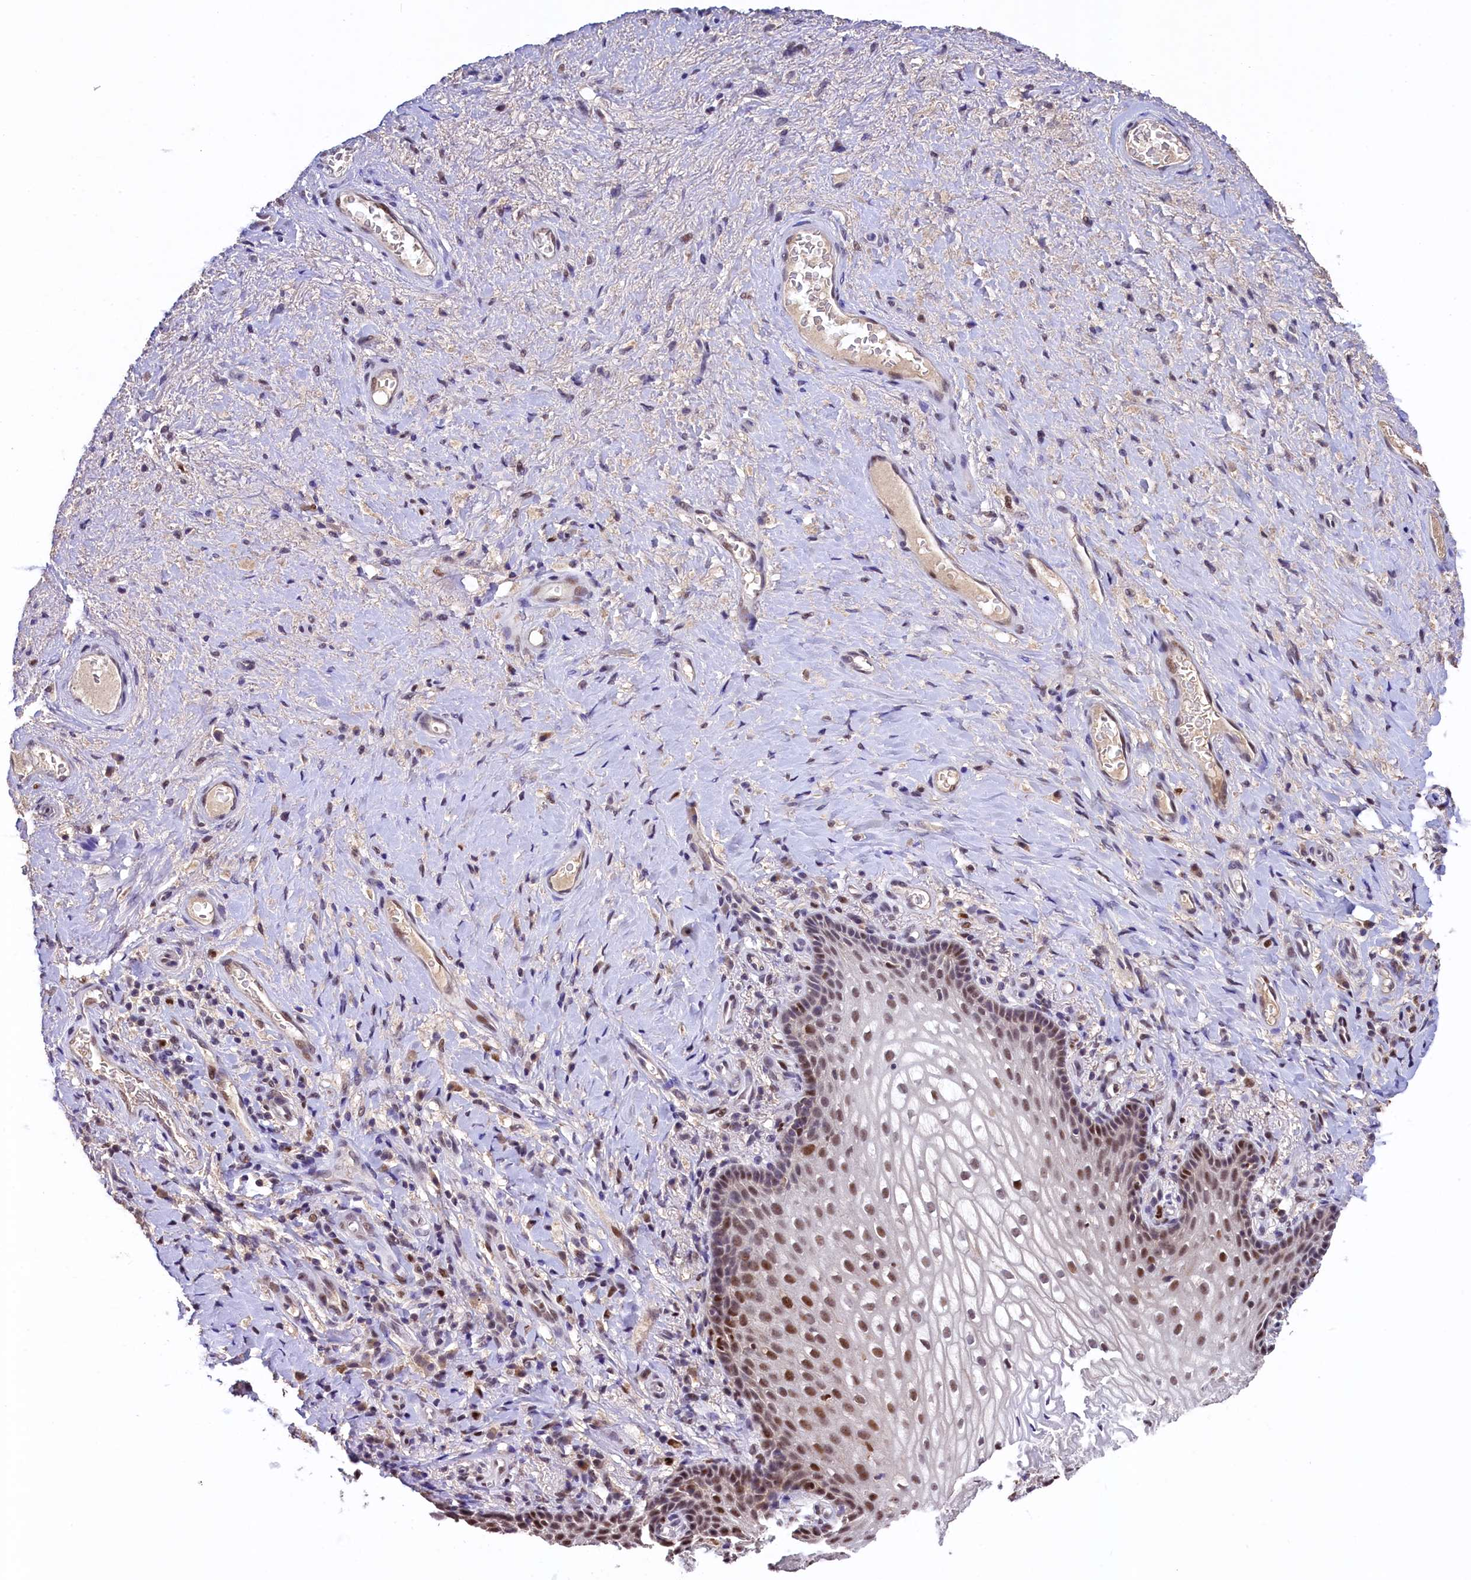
{"staining": {"intensity": "moderate", "quantity": ">75%", "location": "nuclear"}, "tissue": "vagina", "cell_type": "Squamous epithelial cells", "image_type": "normal", "snomed": [{"axis": "morphology", "description": "Normal tissue, NOS"}, {"axis": "topography", "description": "Vagina"}], "caption": "An IHC image of unremarkable tissue is shown. Protein staining in brown shows moderate nuclear positivity in vagina within squamous epithelial cells. The staining was performed using DAB, with brown indicating positive protein expression. Nuclei are stained blue with hematoxylin.", "gene": "HECTD4", "patient": {"sex": "female", "age": 60}}